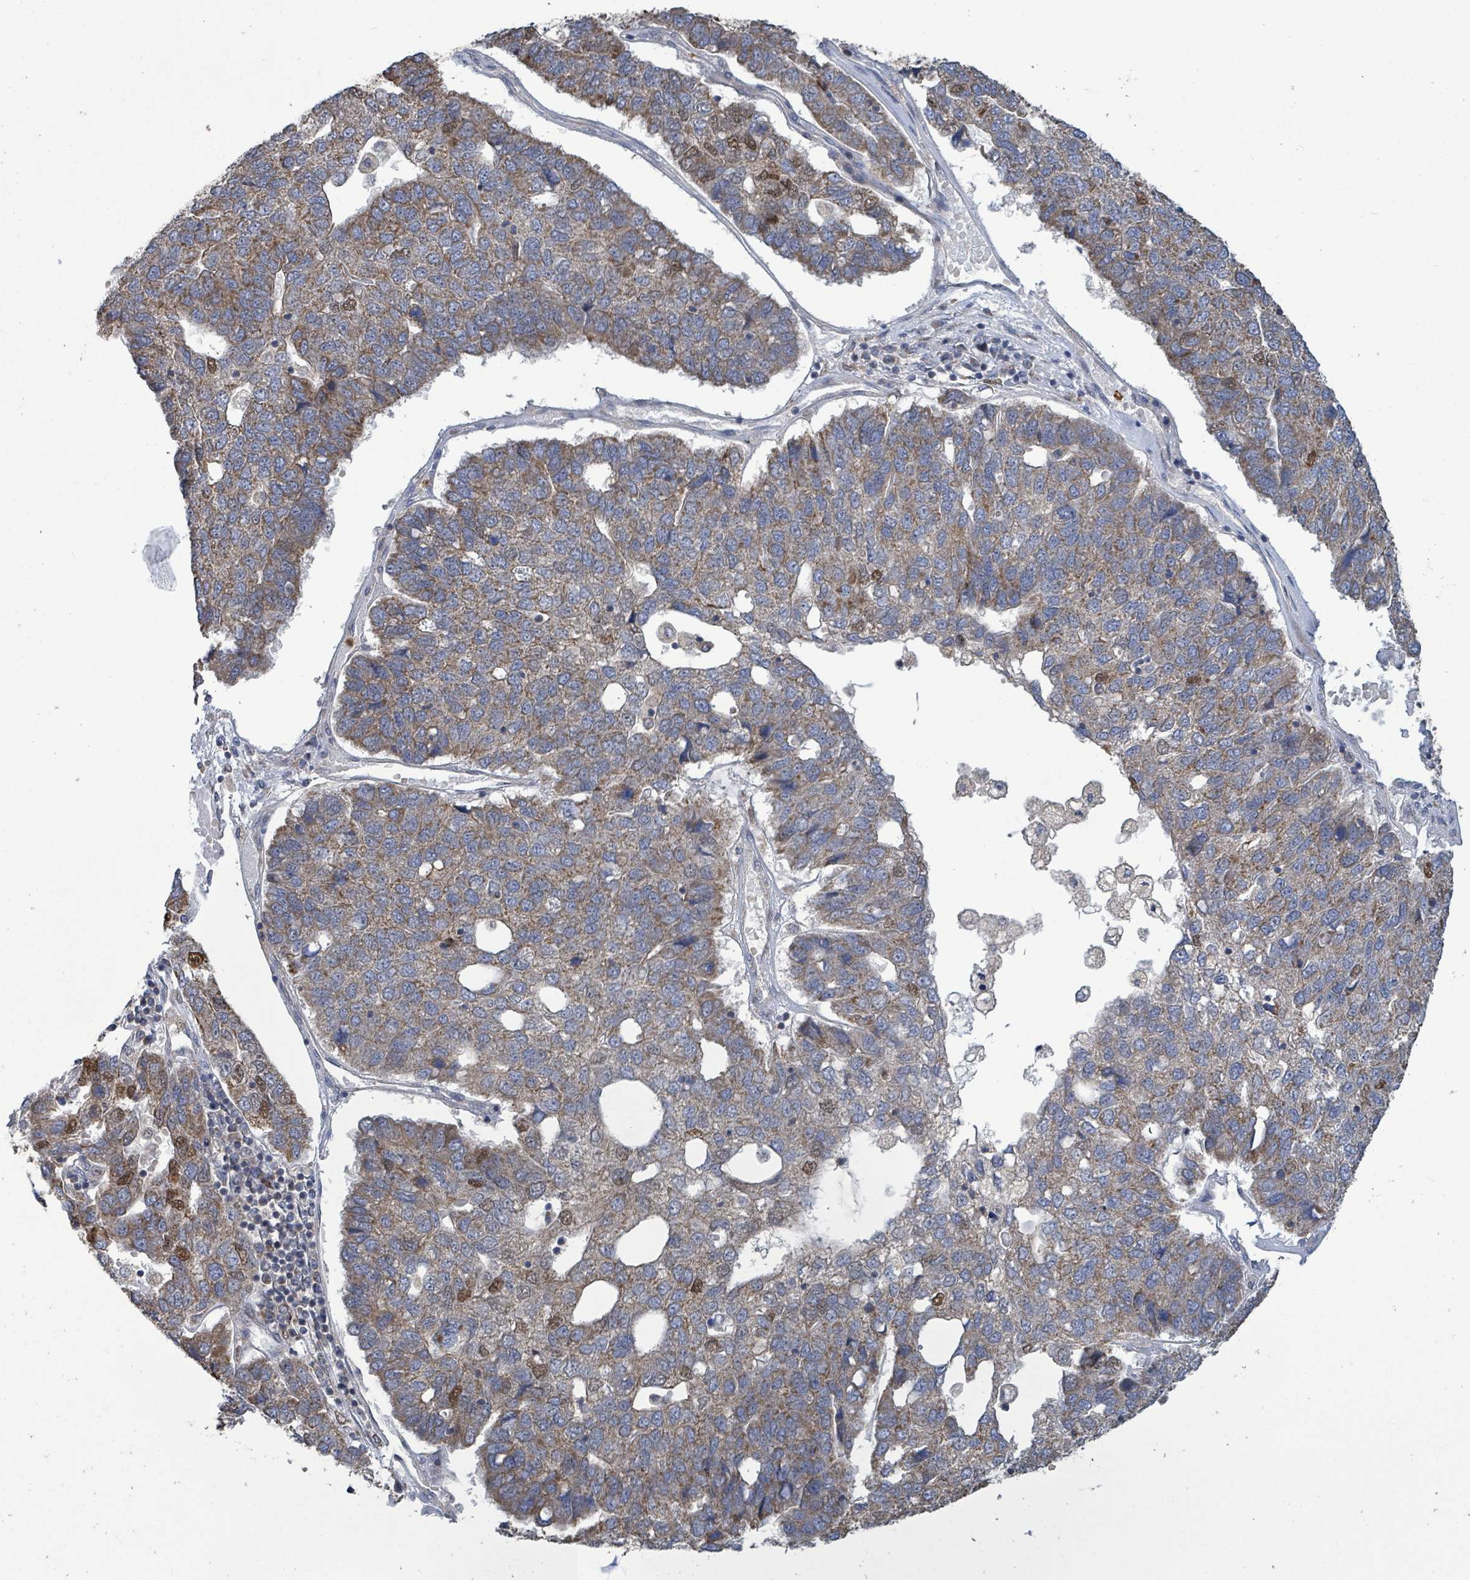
{"staining": {"intensity": "moderate", "quantity": "25%-75%", "location": "cytoplasmic/membranous,nuclear"}, "tissue": "pancreatic cancer", "cell_type": "Tumor cells", "image_type": "cancer", "snomed": [{"axis": "morphology", "description": "Adenocarcinoma, NOS"}, {"axis": "topography", "description": "Pancreas"}], "caption": "Approximately 25%-75% of tumor cells in pancreatic cancer (adenocarcinoma) display moderate cytoplasmic/membranous and nuclear protein positivity as visualized by brown immunohistochemical staining.", "gene": "COQ6", "patient": {"sex": "female", "age": 61}}